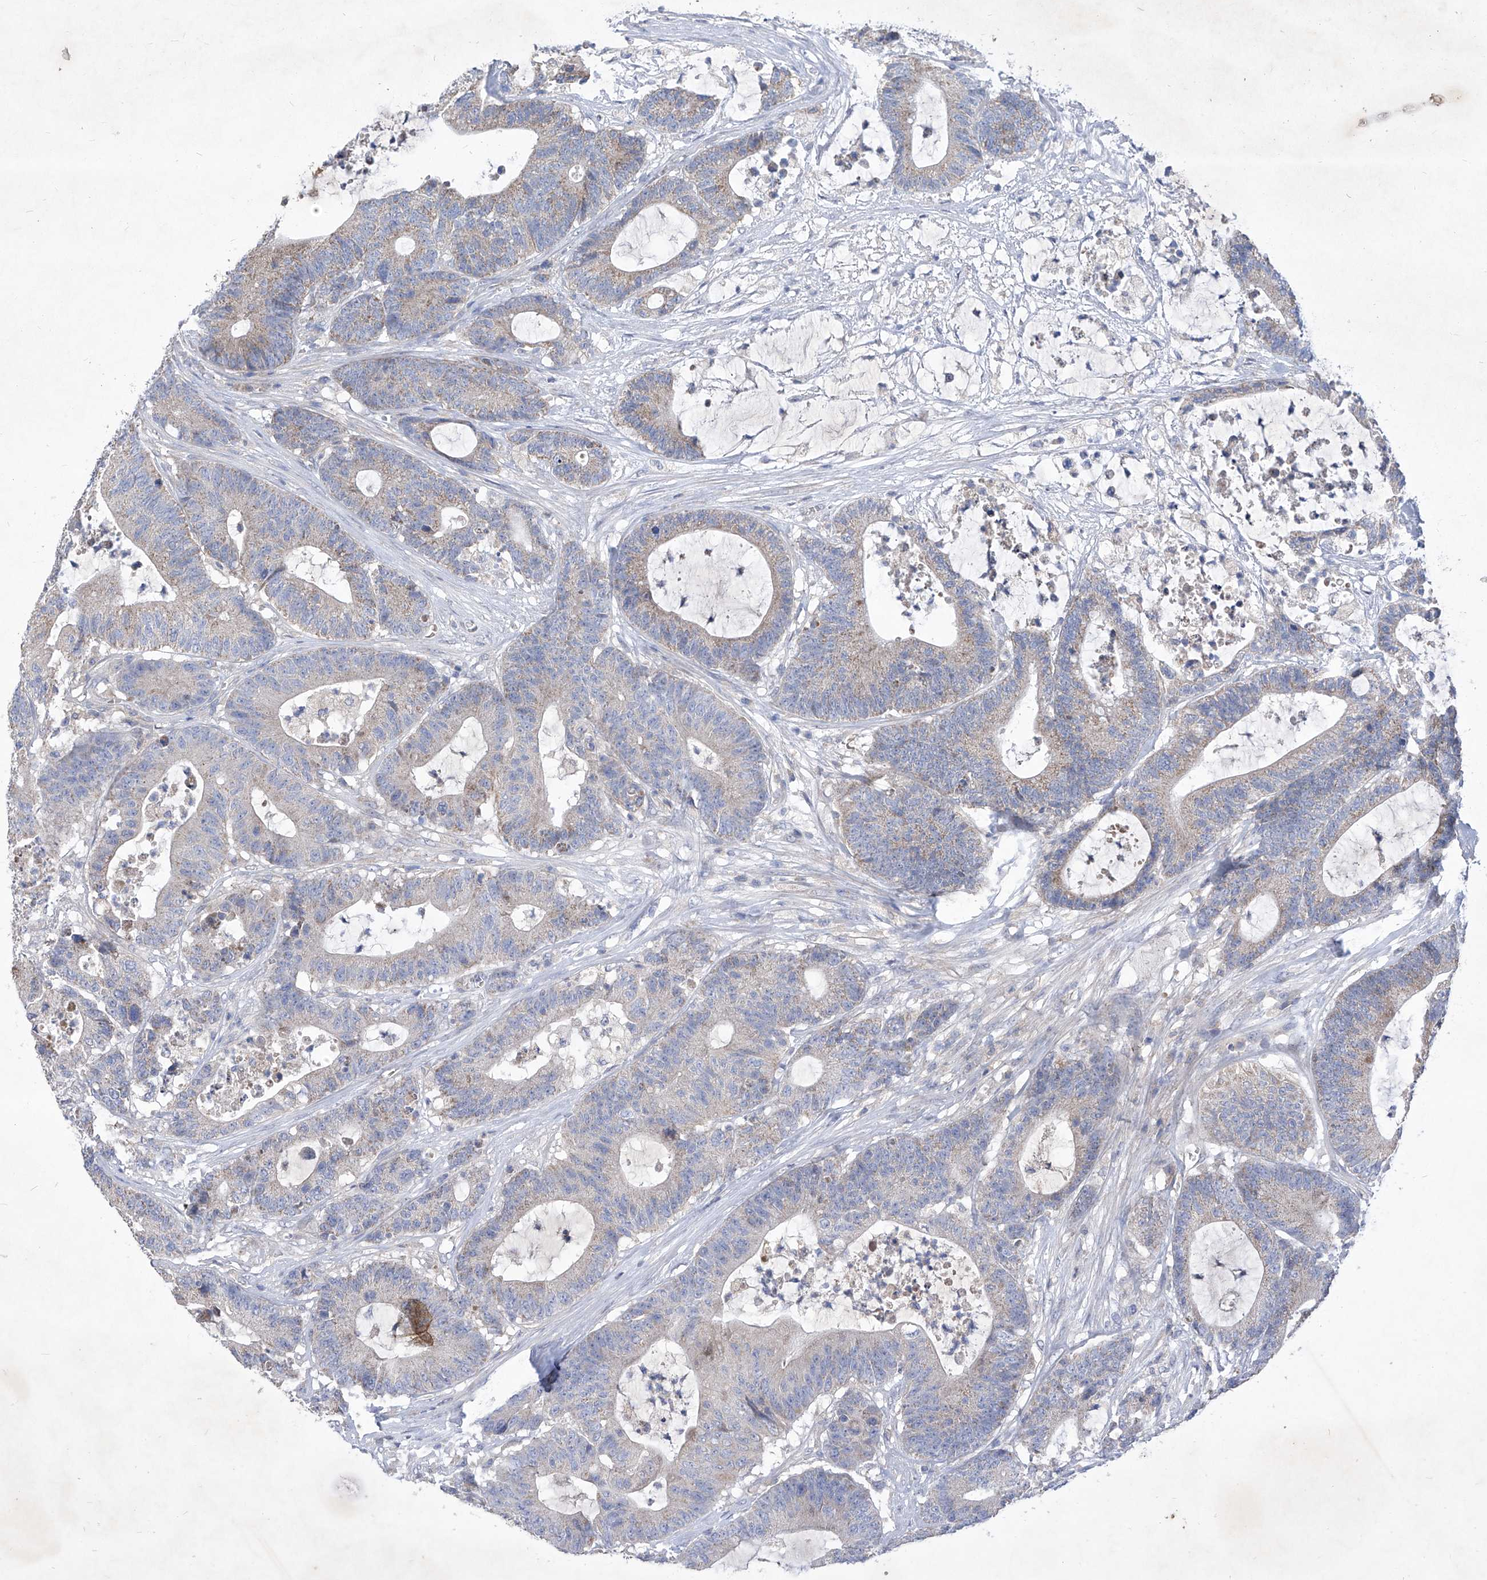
{"staining": {"intensity": "weak", "quantity": "<25%", "location": "cytoplasmic/membranous"}, "tissue": "colorectal cancer", "cell_type": "Tumor cells", "image_type": "cancer", "snomed": [{"axis": "morphology", "description": "Adenocarcinoma, NOS"}, {"axis": "topography", "description": "Colon"}], "caption": "Image shows no significant protein expression in tumor cells of colorectal cancer.", "gene": "COQ3", "patient": {"sex": "female", "age": 84}}